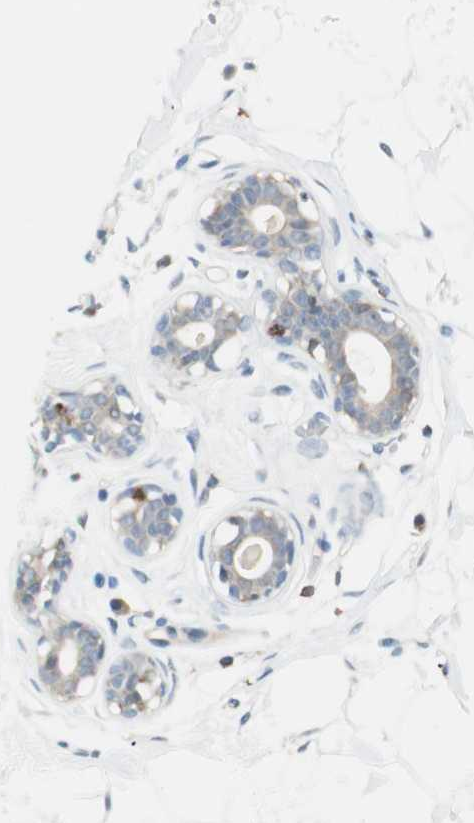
{"staining": {"intensity": "negative", "quantity": "none", "location": "none"}, "tissue": "breast", "cell_type": "Adipocytes", "image_type": "normal", "snomed": [{"axis": "morphology", "description": "Normal tissue, NOS"}, {"axis": "topography", "description": "Breast"}], "caption": "Protein analysis of normal breast displays no significant positivity in adipocytes.", "gene": "HPGD", "patient": {"sex": "female", "age": 23}}